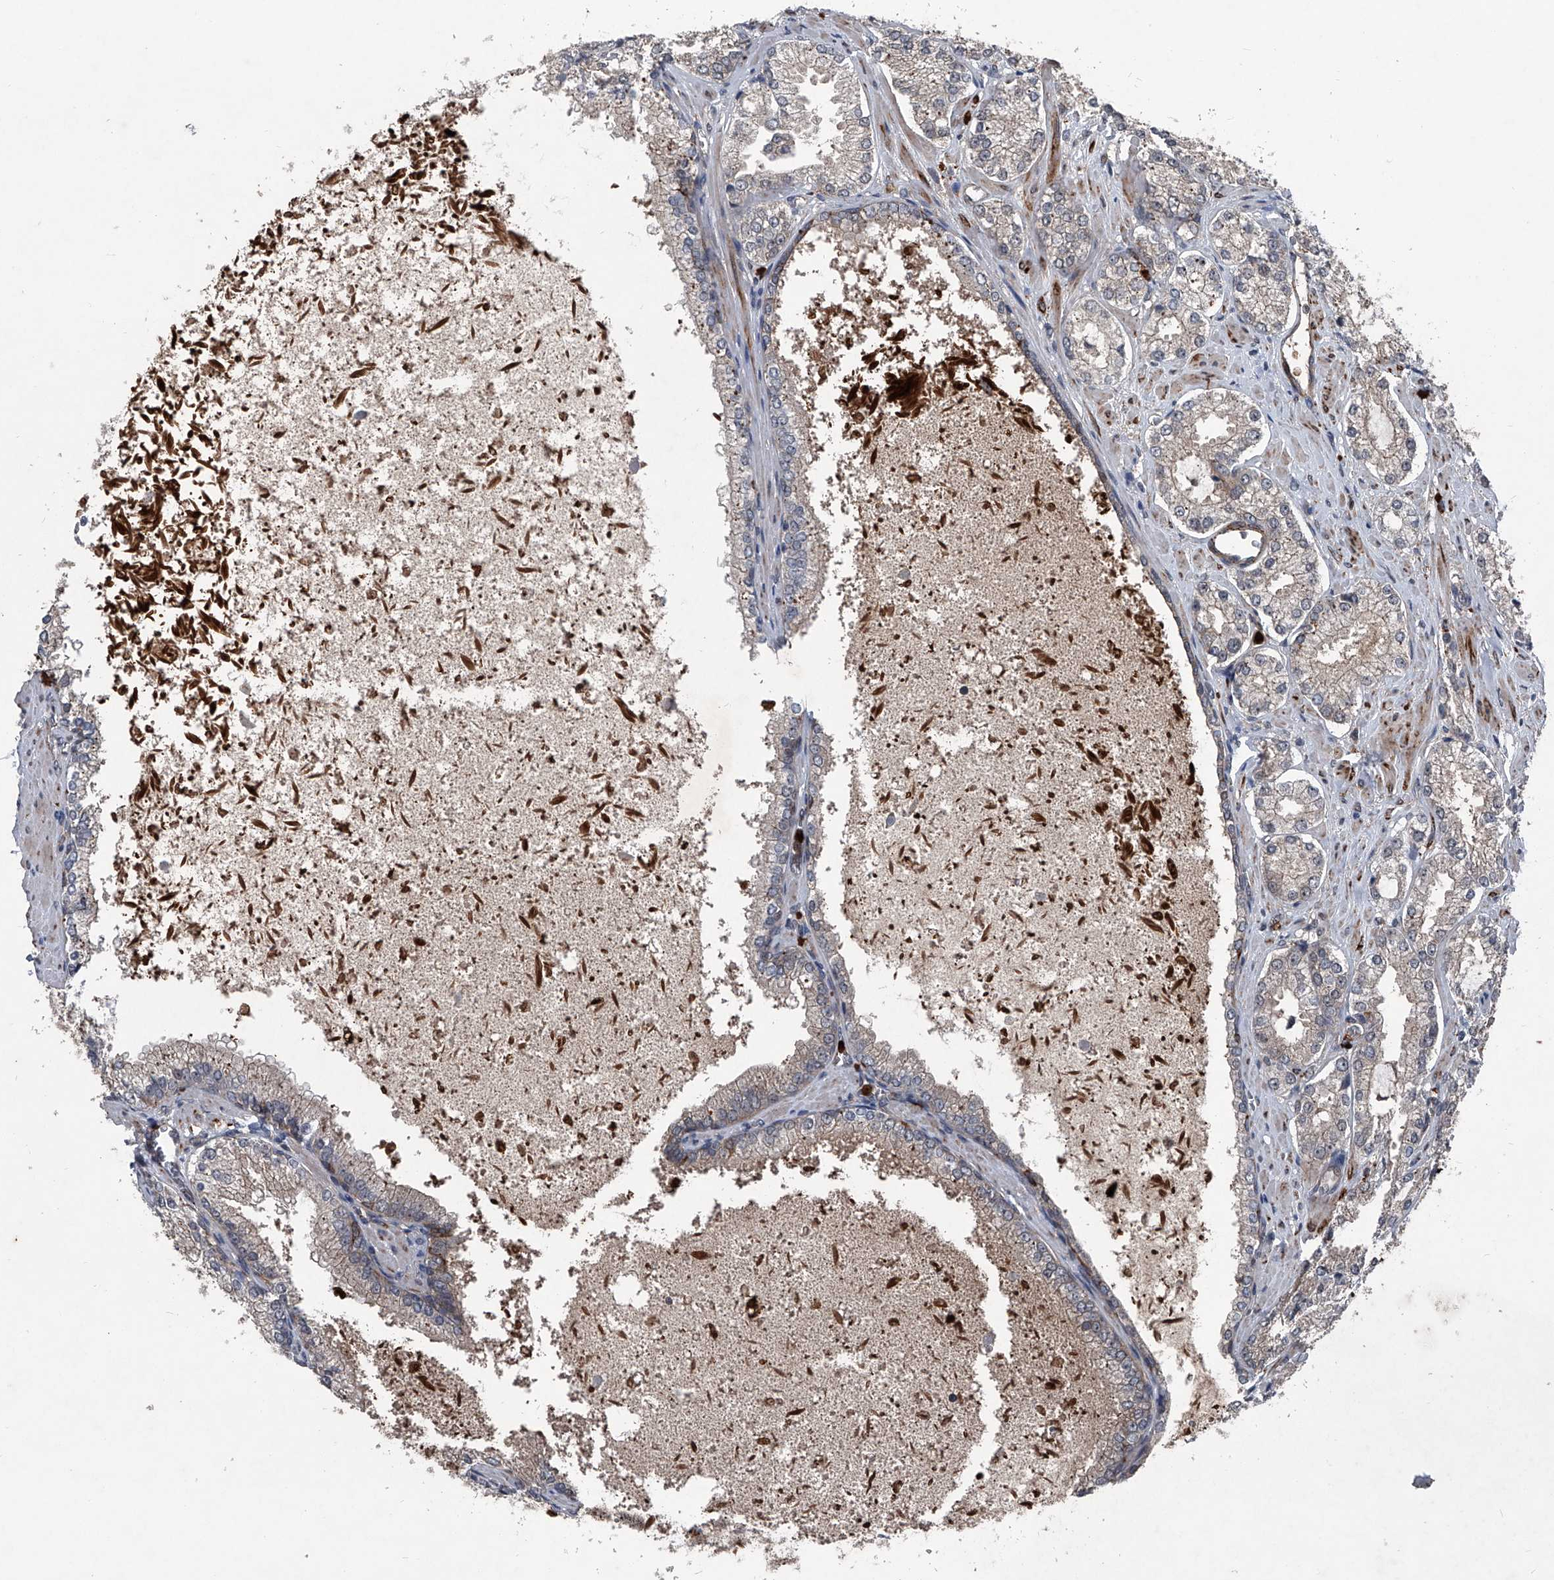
{"staining": {"intensity": "moderate", "quantity": "25%-75%", "location": "cytoplasmic/membranous"}, "tissue": "prostate cancer", "cell_type": "Tumor cells", "image_type": "cancer", "snomed": [{"axis": "morphology", "description": "Adenocarcinoma, High grade"}, {"axis": "topography", "description": "Prostate"}], "caption": "Immunohistochemistry staining of prostate cancer, which exhibits medium levels of moderate cytoplasmic/membranous positivity in approximately 25%-75% of tumor cells indicating moderate cytoplasmic/membranous protein expression. The staining was performed using DAB (brown) for protein detection and nuclei were counterstained in hematoxylin (blue).", "gene": "MAPKAP1", "patient": {"sex": "male", "age": 73}}